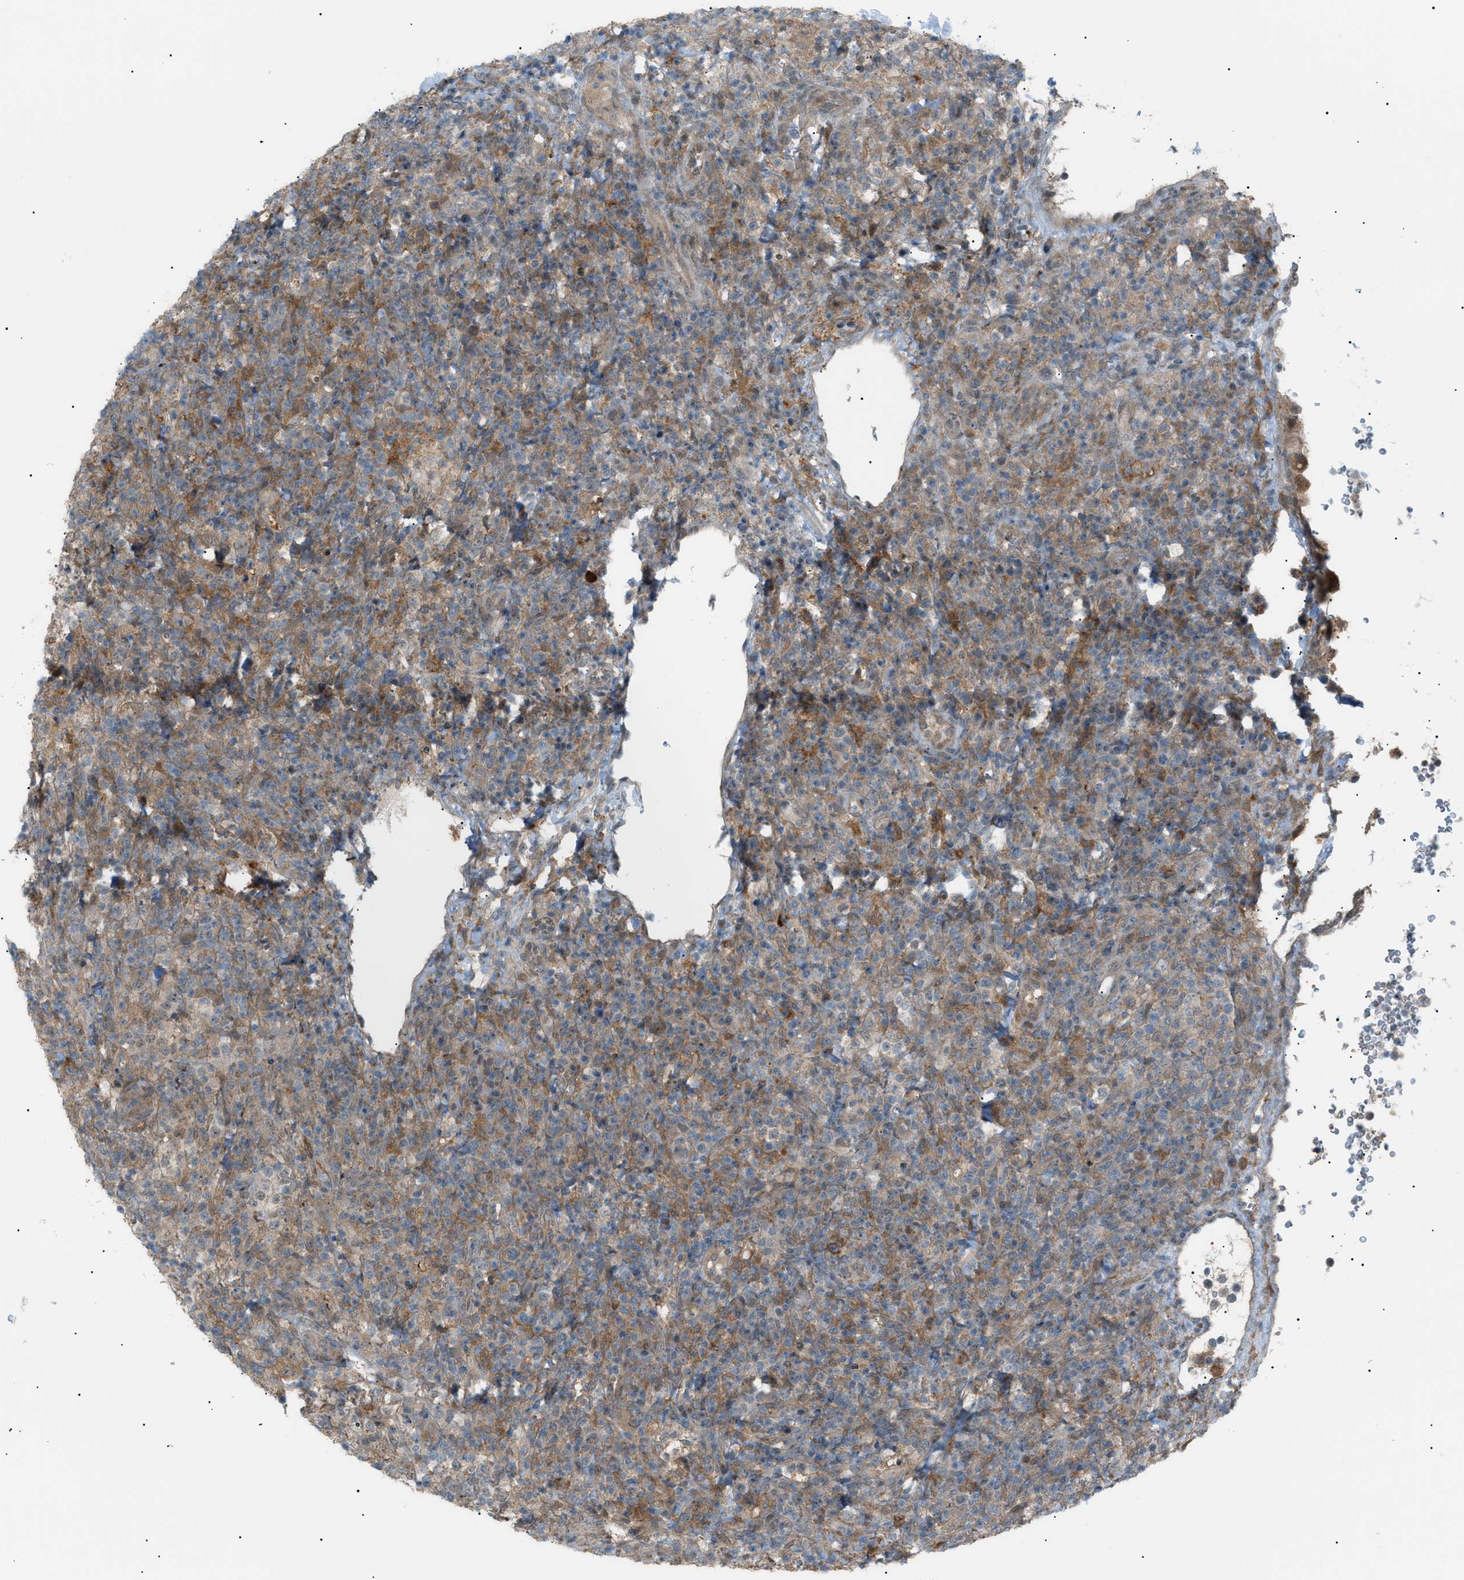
{"staining": {"intensity": "moderate", "quantity": "25%-75%", "location": "cytoplasmic/membranous"}, "tissue": "lymphoma", "cell_type": "Tumor cells", "image_type": "cancer", "snomed": [{"axis": "morphology", "description": "Malignant lymphoma, non-Hodgkin's type, High grade"}, {"axis": "topography", "description": "Lymph node"}], "caption": "Human high-grade malignant lymphoma, non-Hodgkin's type stained with a brown dye exhibits moderate cytoplasmic/membranous positive staining in about 25%-75% of tumor cells.", "gene": "LPIN2", "patient": {"sex": "female", "age": 76}}